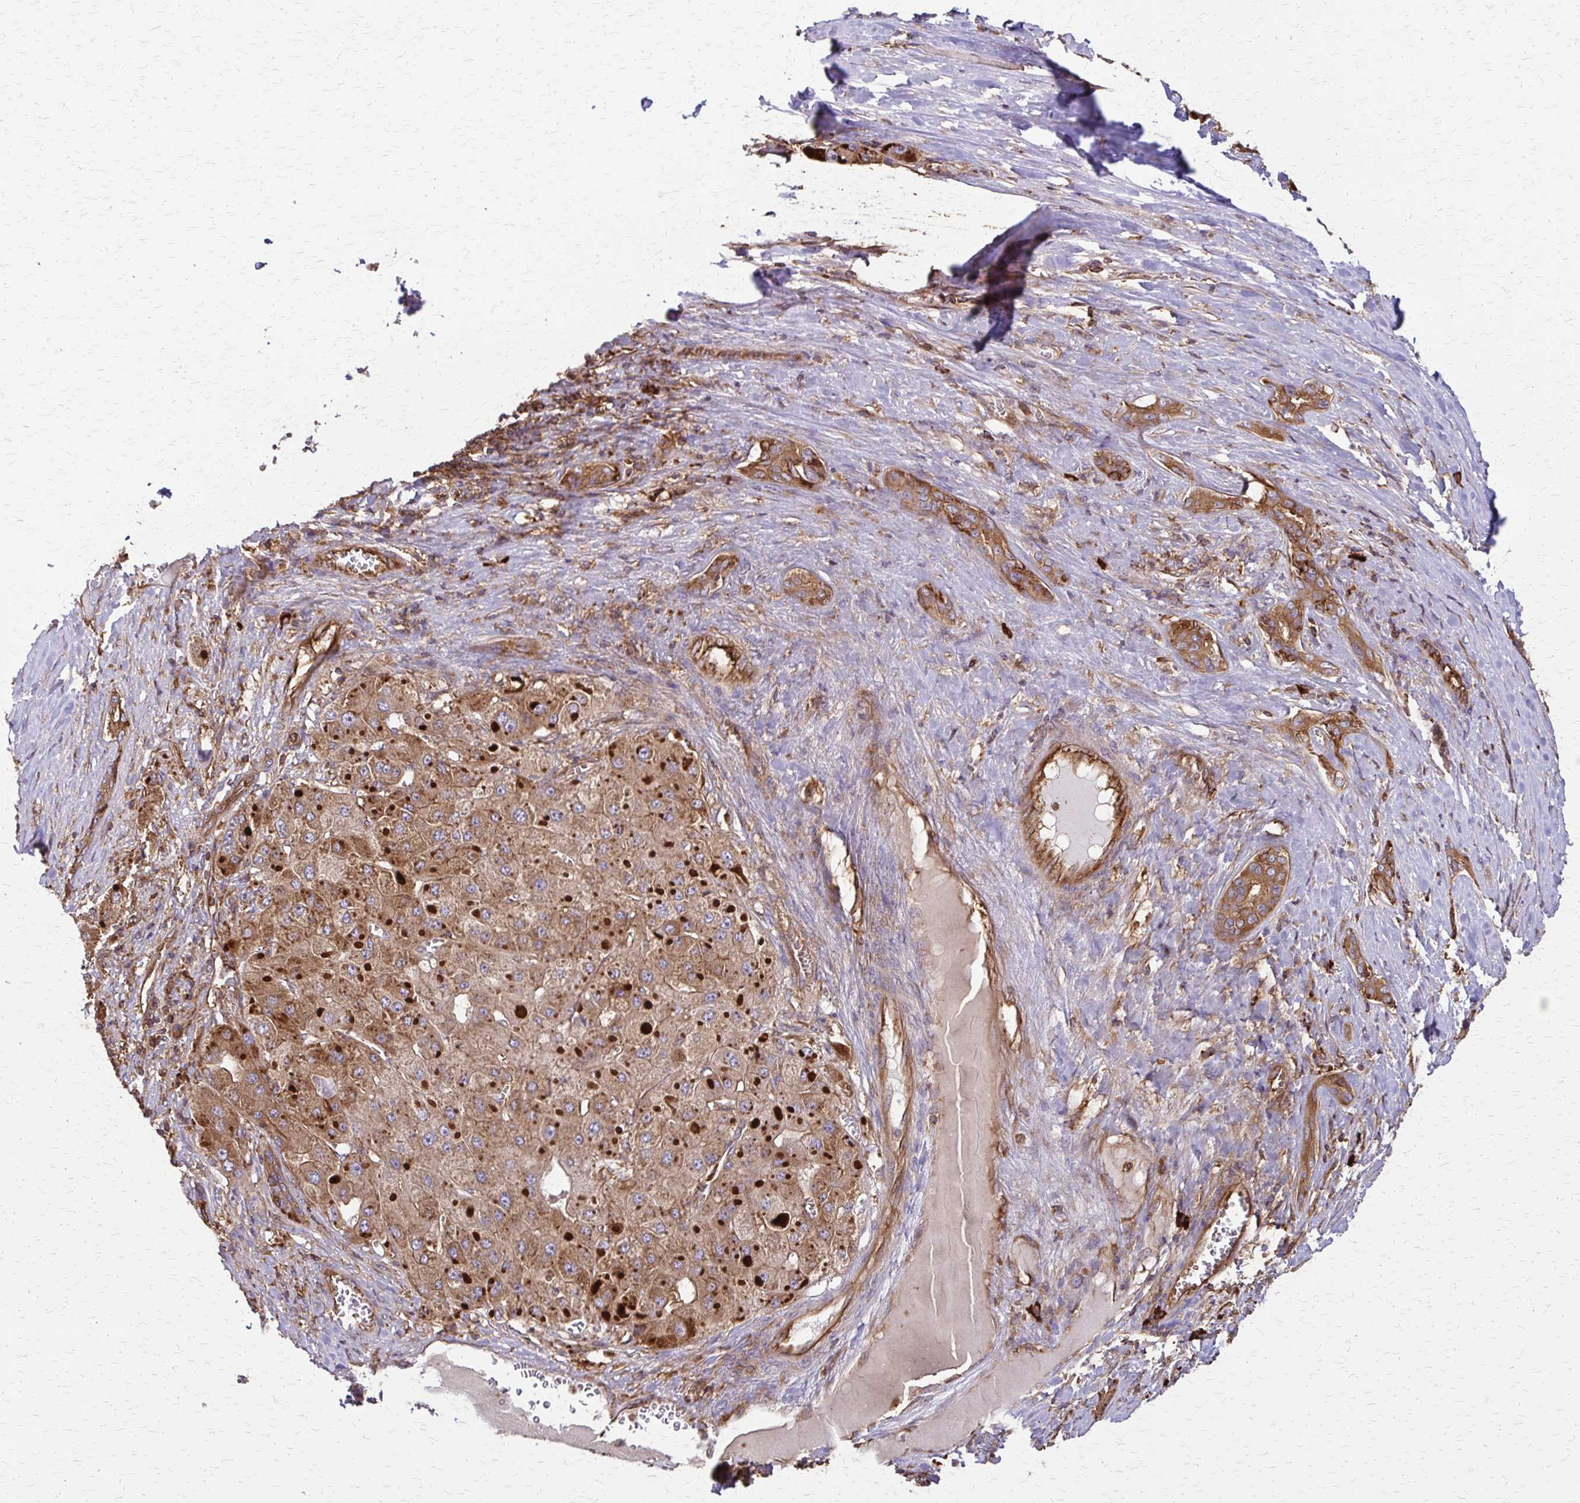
{"staining": {"intensity": "moderate", "quantity": ">75%", "location": "cytoplasmic/membranous"}, "tissue": "liver cancer", "cell_type": "Tumor cells", "image_type": "cancer", "snomed": [{"axis": "morphology", "description": "Carcinoma, Hepatocellular, NOS"}, {"axis": "topography", "description": "Liver"}], "caption": "An image showing moderate cytoplasmic/membranous expression in approximately >75% of tumor cells in liver cancer, as visualized by brown immunohistochemical staining.", "gene": "EEF2", "patient": {"sex": "female", "age": 73}}